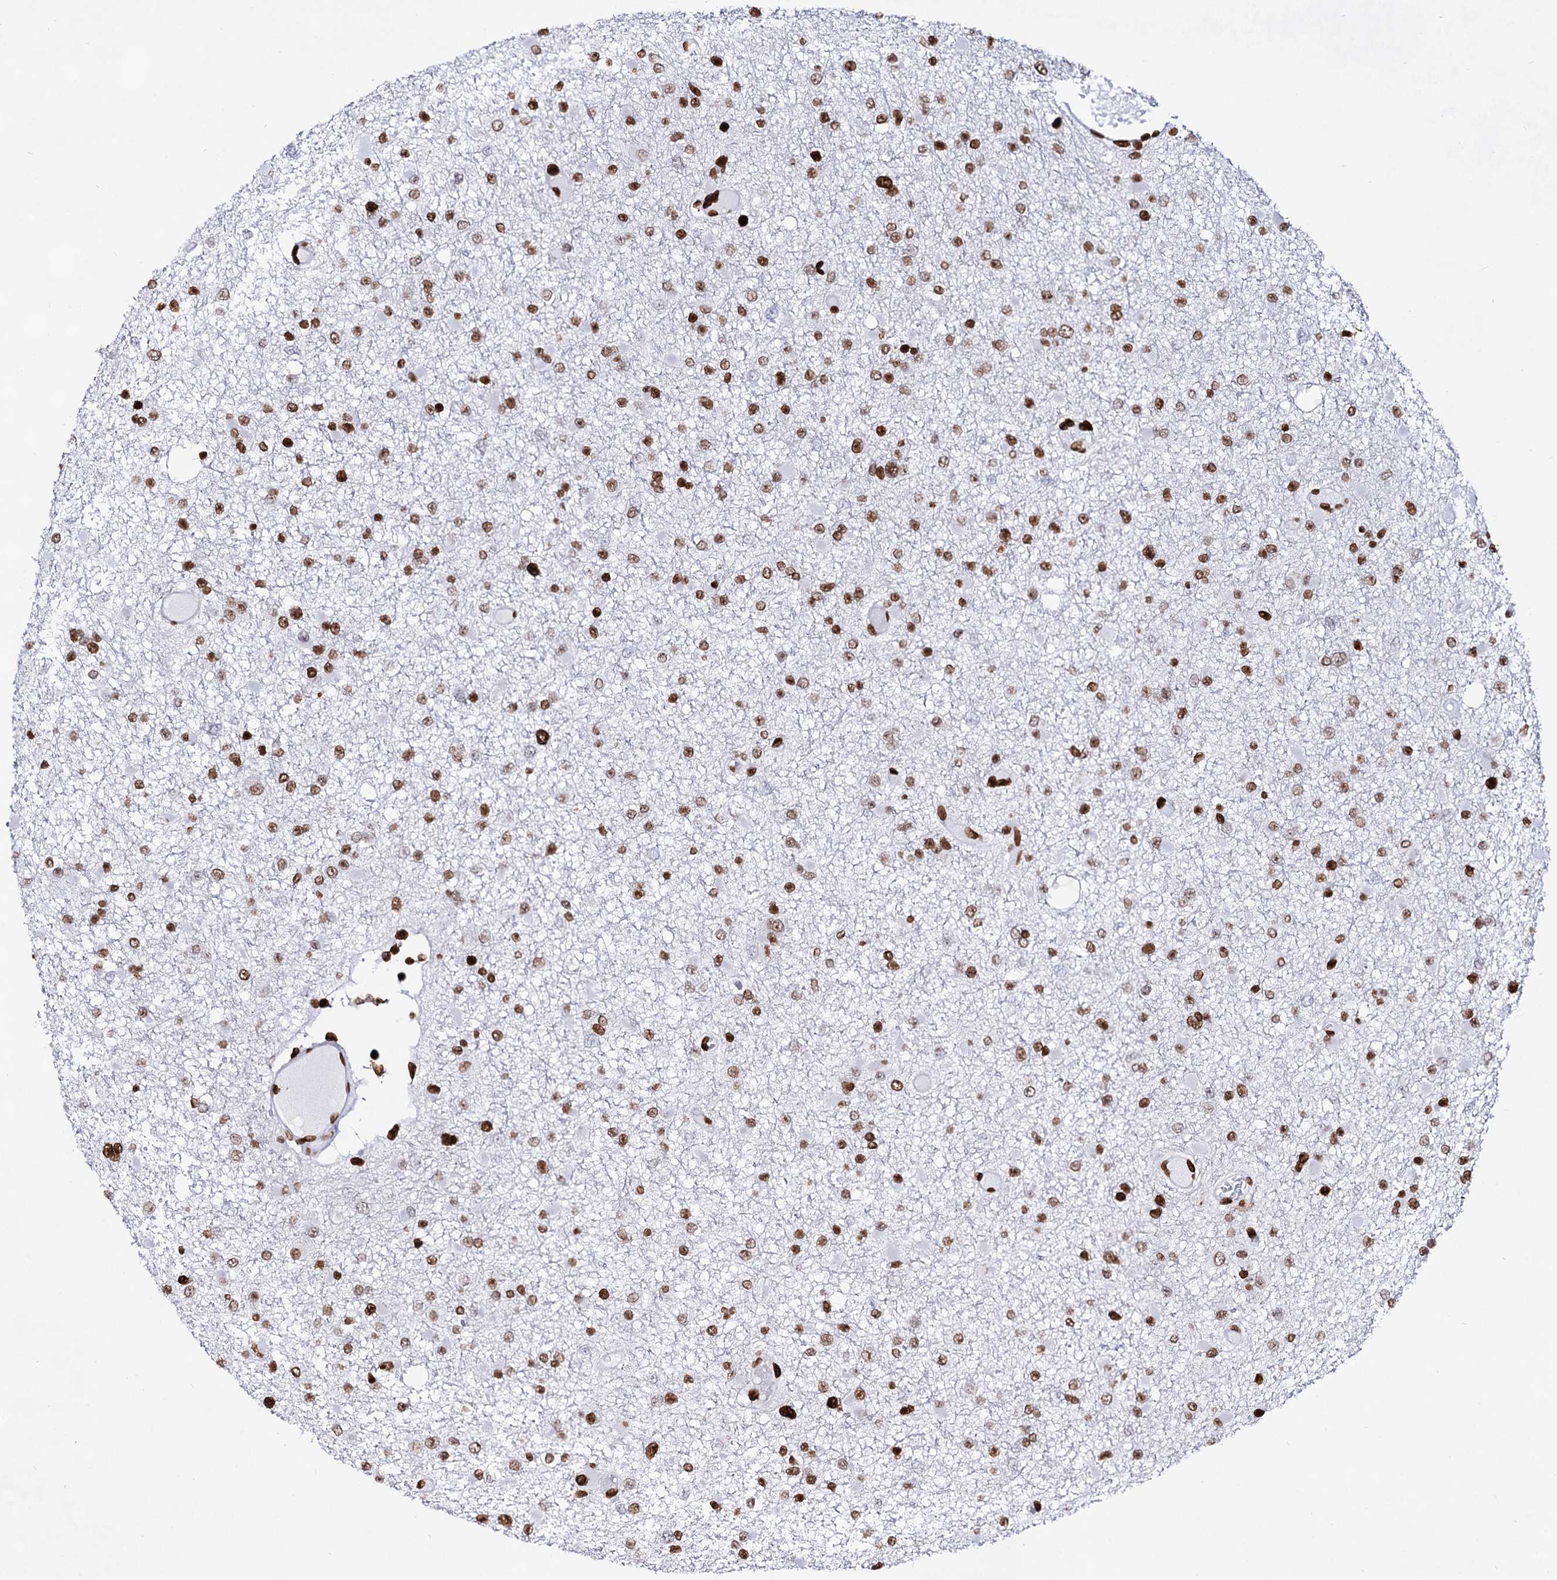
{"staining": {"intensity": "moderate", "quantity": ">75%", "location": "nuclear"}, "tissue": "glioma", "cell_type": "Tumor cells", "image_type": "cancer", "snomed": [{"axis": "morphology", "description": "Glioma, malignant, Low grade"}, {"axis": "topography", "description": "Brain"}], "caption": "Moderate nuclear protein staining is appreciated in approximately >75% of tumor cells in glioma.", "gene": "HMGB2", "patient": {"sex": "female", "age": 22}}